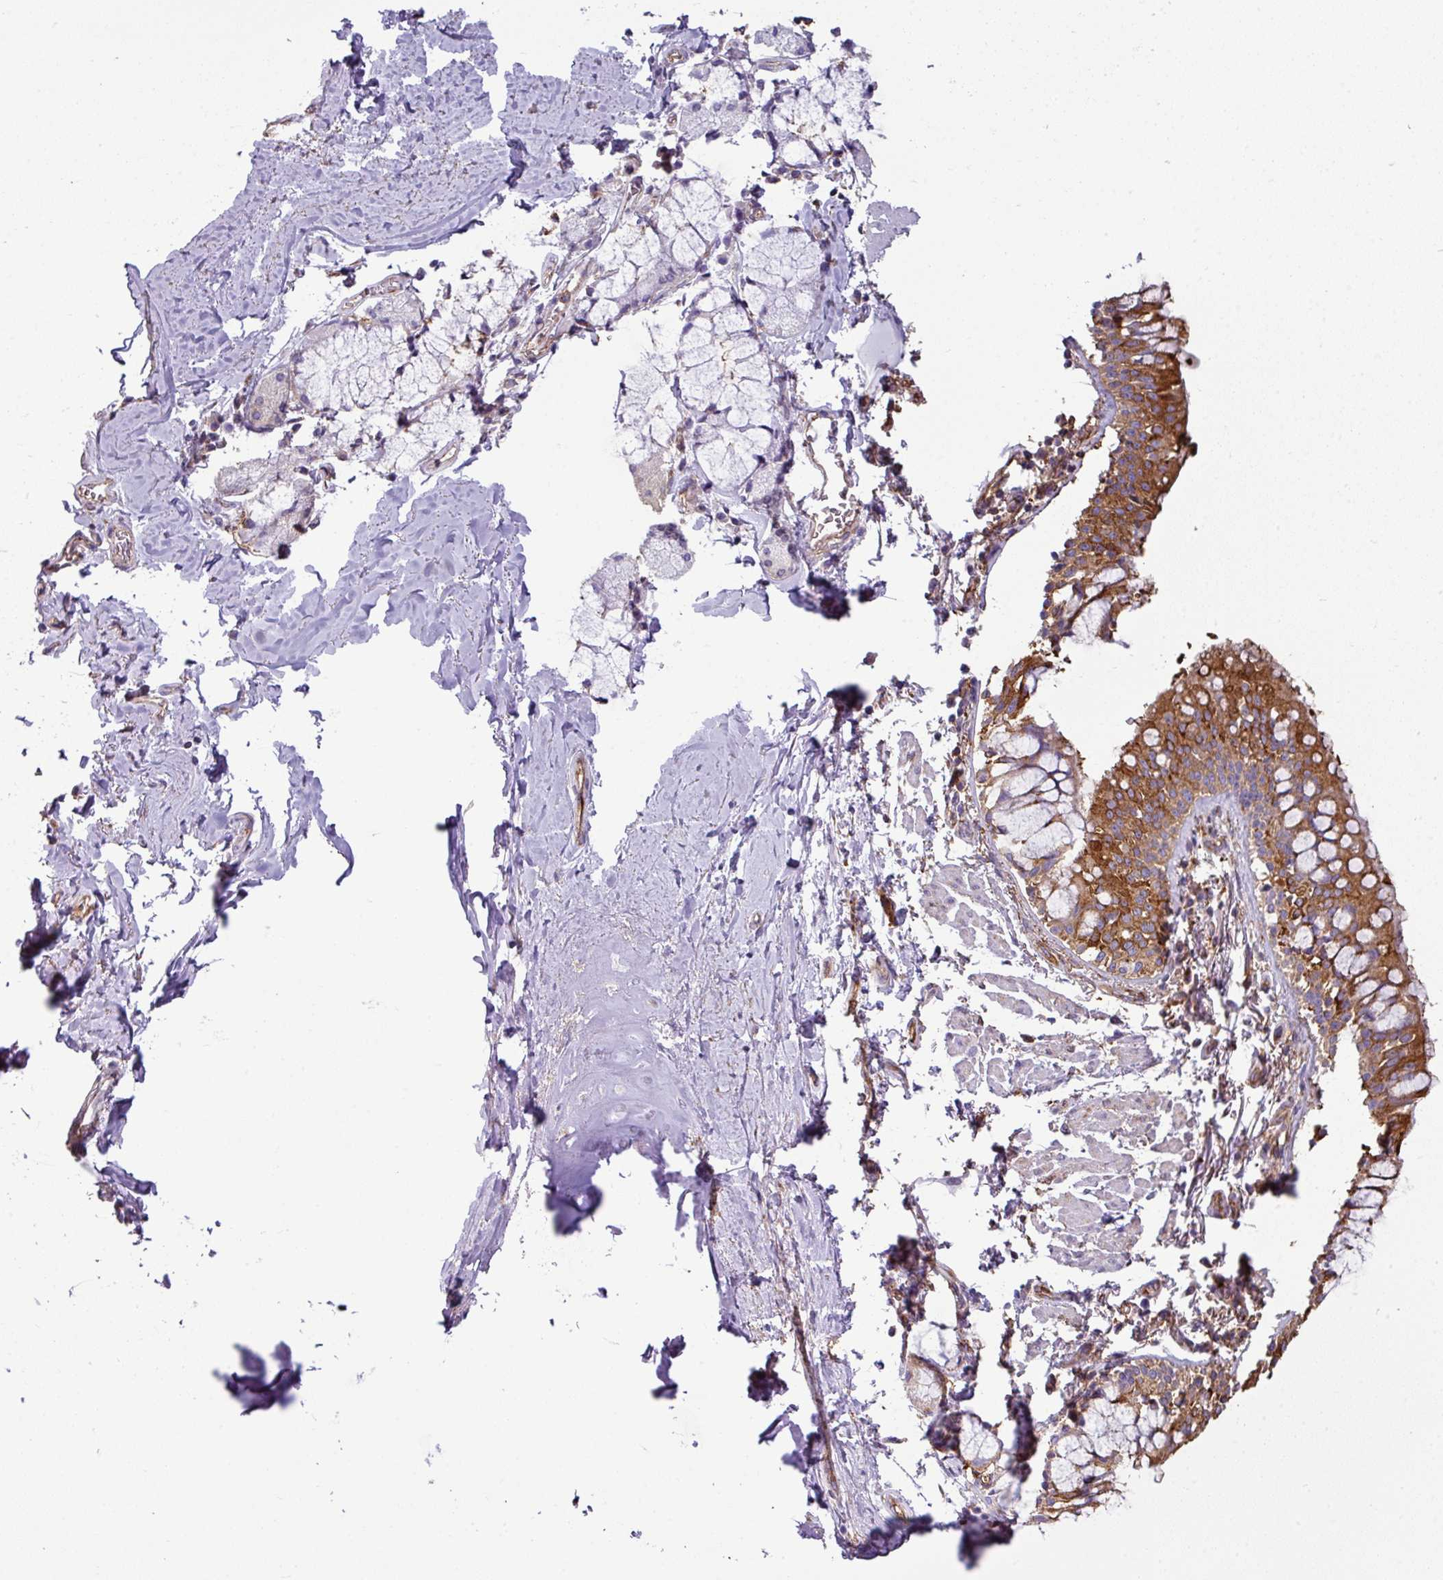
{"staining": {"intensity": "strong", "quantity": ">75%", "location": "cytoplasmic/membranous"}, "tissue": "bronchus", "cell_type": "Respiratory epithelial cells", "image_type": "normal", "snomed": [{"axis": "morphology", "description": "Normal tissue, NOS"}, {"axis": "topography", "description": "Bronchus"}], "caption": "About >75% of respiratory epithelial cells in normal bronchus demonstrate strong cytoplasmic/membranous protein positivity as visualized by brown immunohistochemical staining.", "gene": "XNDC1N", "patient": {"sex": "male", "age": 70}}